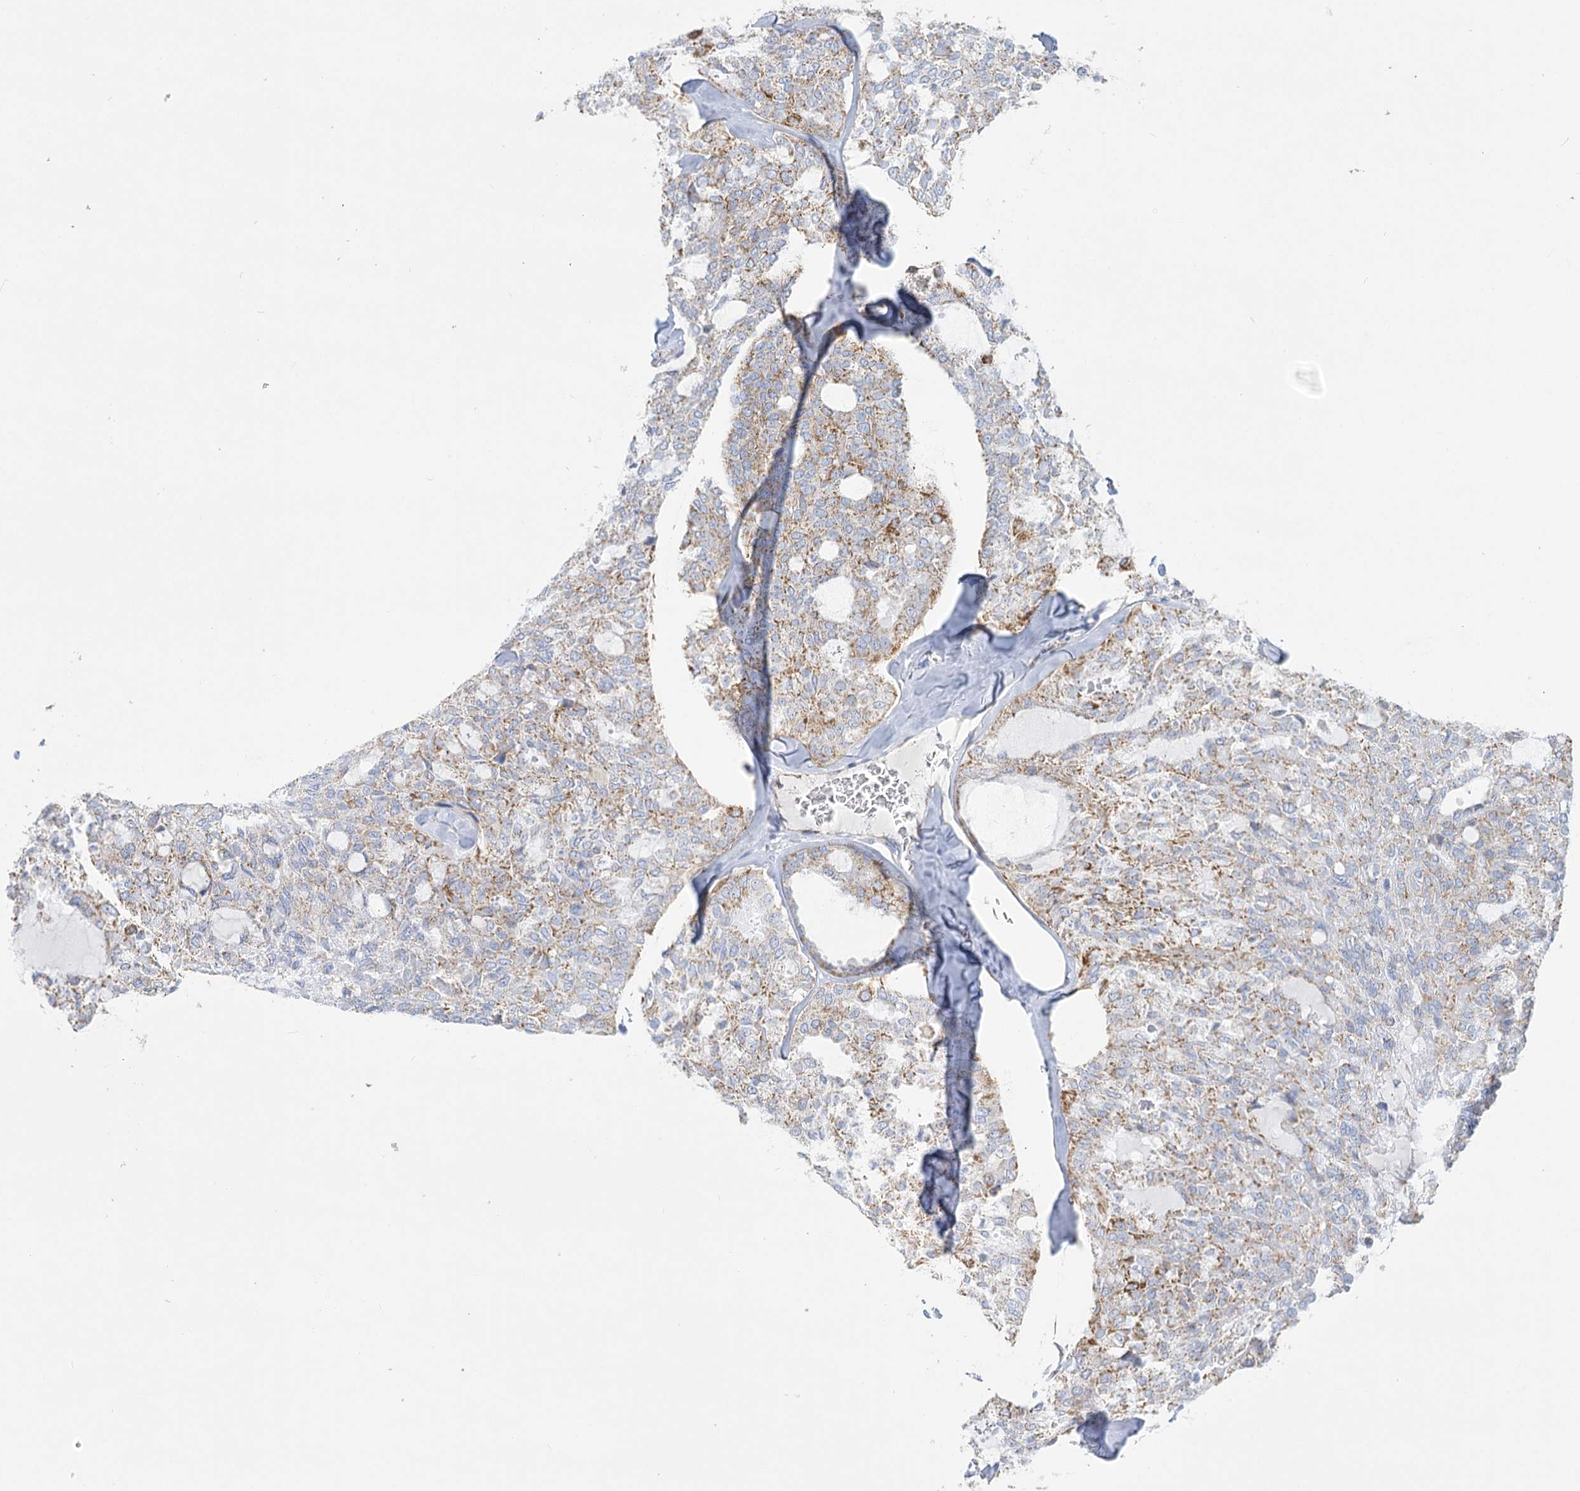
{"staining": {"intensity": "moderate", "quantity": "25%-75%", "location": "cytoplasmic/membranous"}, "tissue": "thyroid cancer", "cell_type": "Tumor cells", "image_type": "cancer", "snomed": [{"axis": "morphology", "description": "Follicular adenoma carcinoma, NOS"}, {"axis": "topography", "description": "Thyroid gland"}], "caption": "The histopathology image reveals immunohistochemical staining of follicular adenoma carcinoma (thyroid). There is moderate cytoplasmic/membranous expression is appreciated in approximately 25%-75% of tumor cells. The staining is performed using DAB brown chromogen to label protein expression. The nuclei are counter-stained blue using hematoxylin.", "gene": "DHTKD1", "patient": {"sex": "male", "age": 75}}